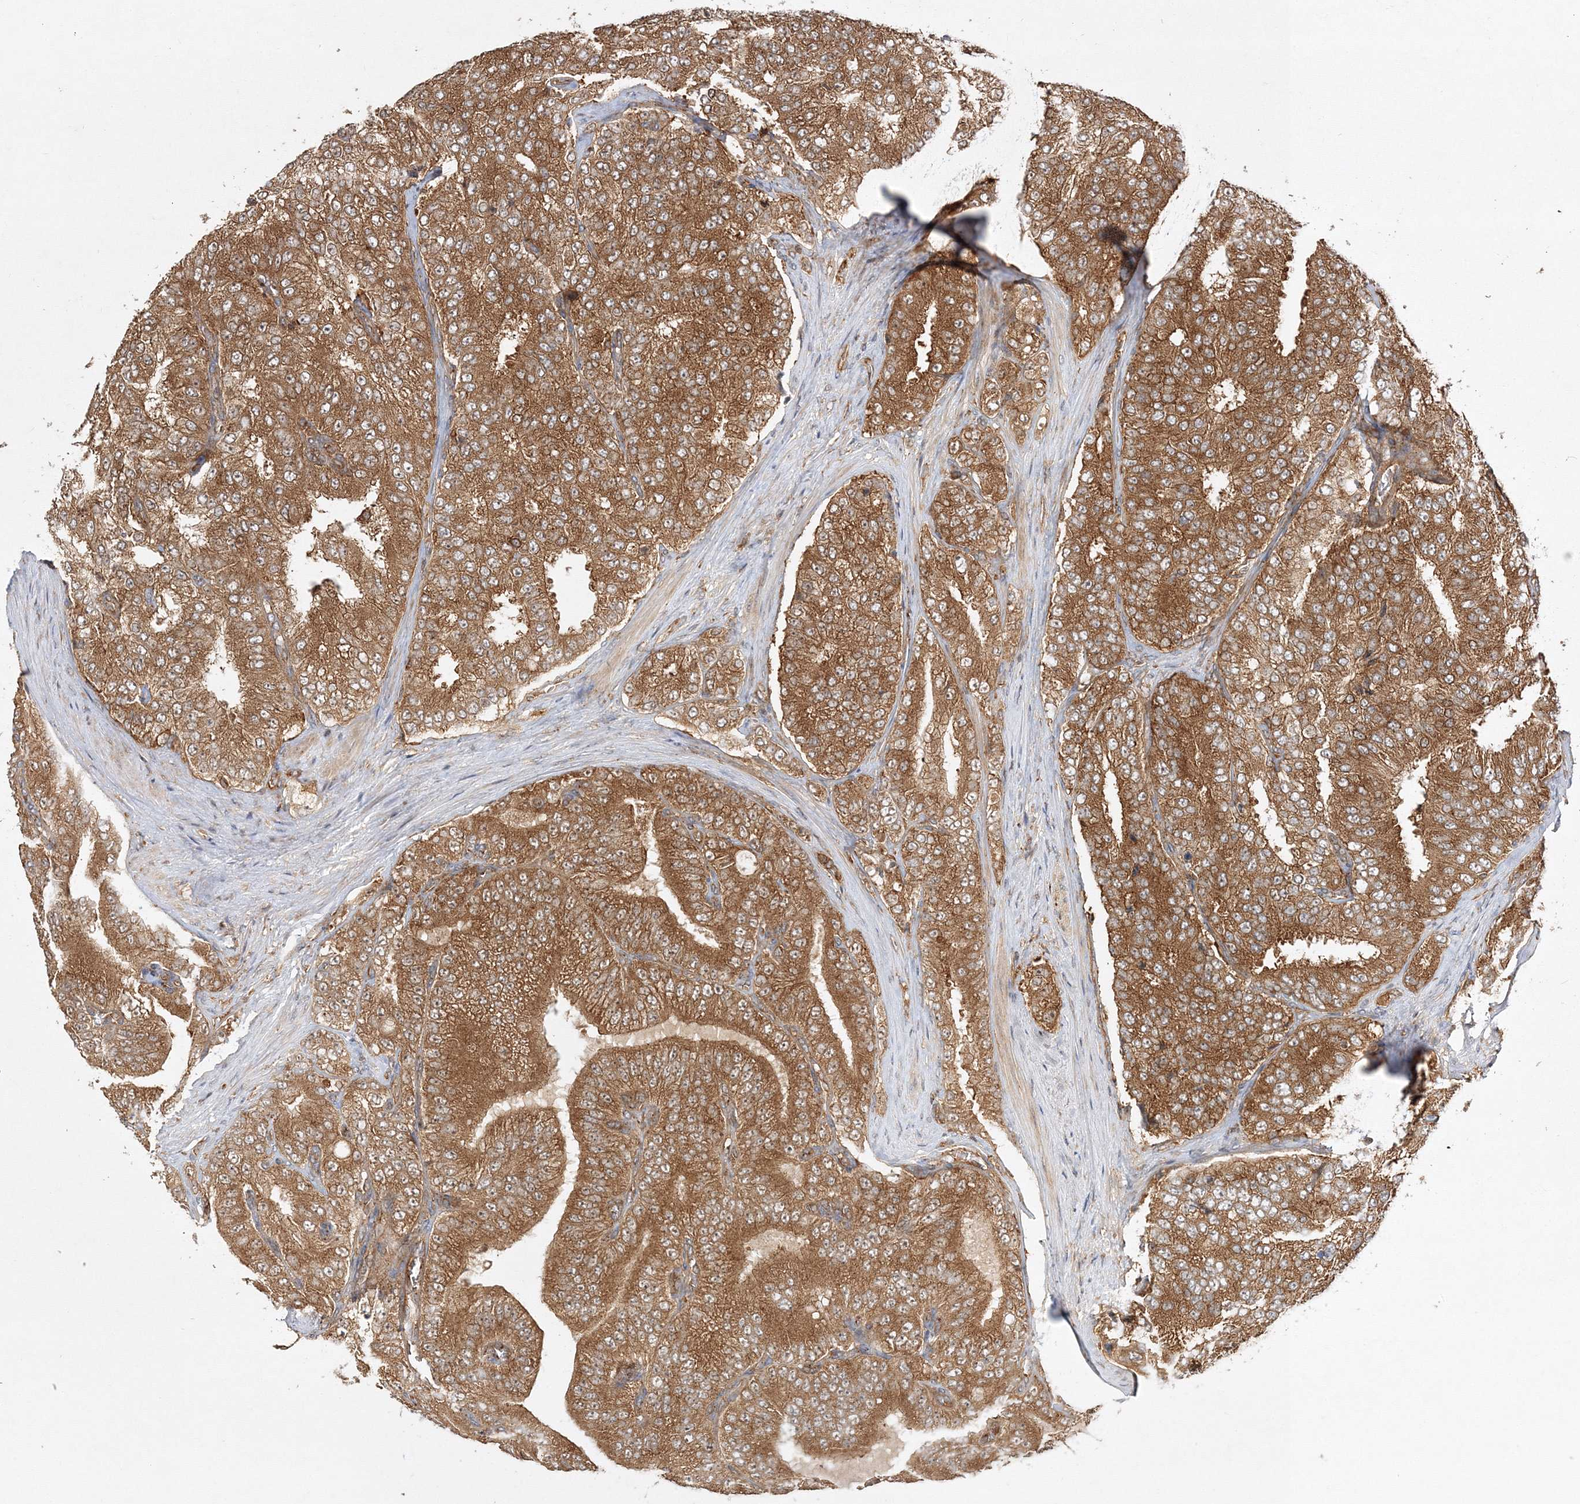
{"staining": {"intensity": "moderate", "quantity": ">75%", "location": "cytoplasmic/membranous"}, "tissue": "prostate cancer", "cell_type": "Tumor cells", "image_type": "cancer", "snomed": [{"axis": "morphology", "description": "Adenocarcinoma, High grade"}, {"axis": "topography", "description": "Prostate"}], "caption": "Prostate cancer stained with a protein marker exhibits moderate staining in tumor cells.", "gene": "WDR37", "patient": {"sex": "male", "age": 58}}